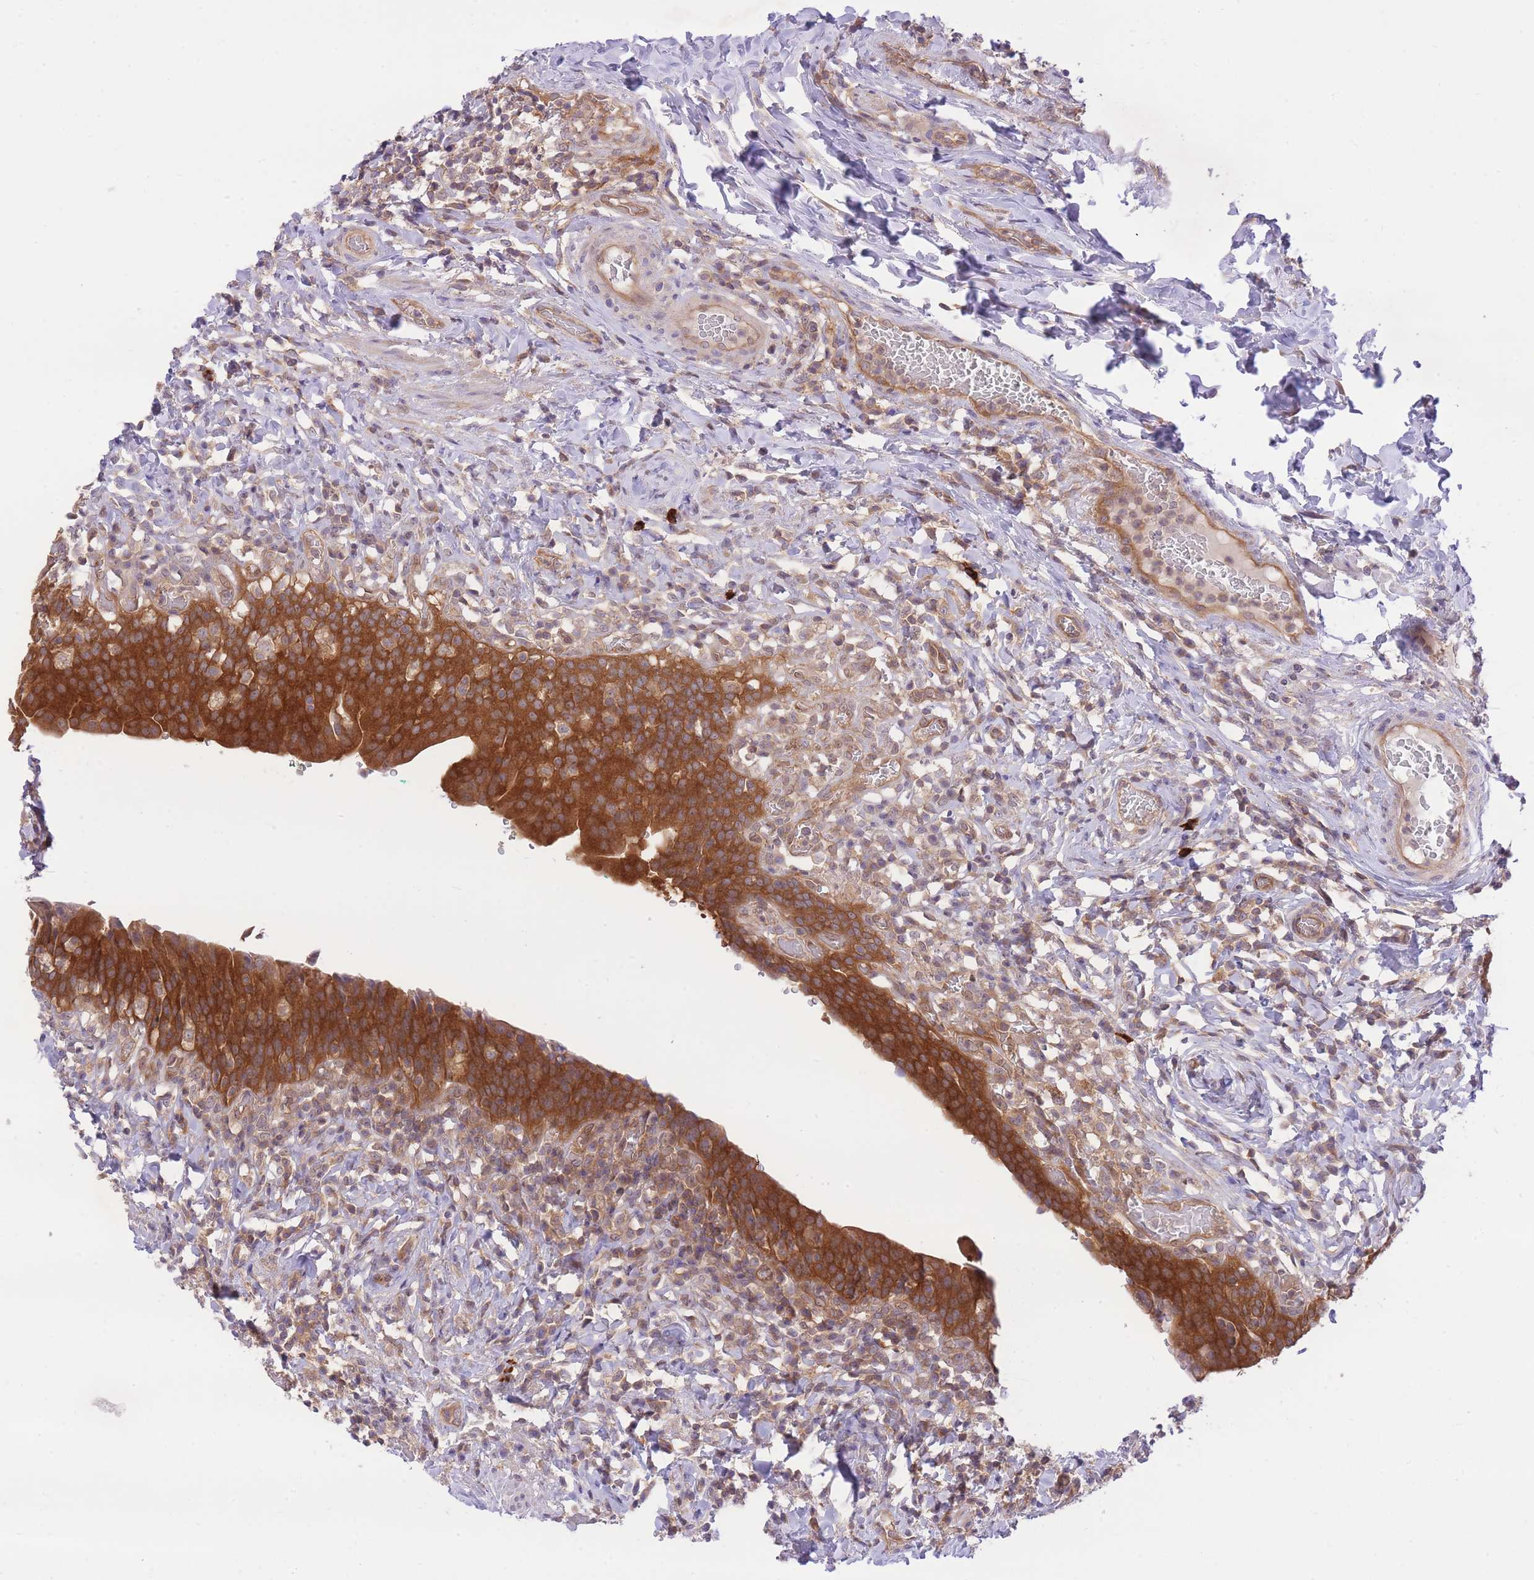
{"staining": {"intensity": "strong", "quantity": ">75%", "location": "cytoplasmic/membranous"}, "tissue": "urinary bladder", "cell_type": "Urothelial cells", "image_type": "normal", "snomed": [{"axis": "morphology", "description": "Normal tissue, NOS"}, {"axis": "morphology", "description": "Inflammation, NOS"}, {"axis": "topography", "description": "Urinary bladder"}], "caption": "This is a photomicrograph of IHC staining of unremarkable urinary bladder, which shows strong expression in the cytoplasmic/membranous of urothelial cells.", "gene": "PREP", "patient": {"sex": "male", "age": 64}}